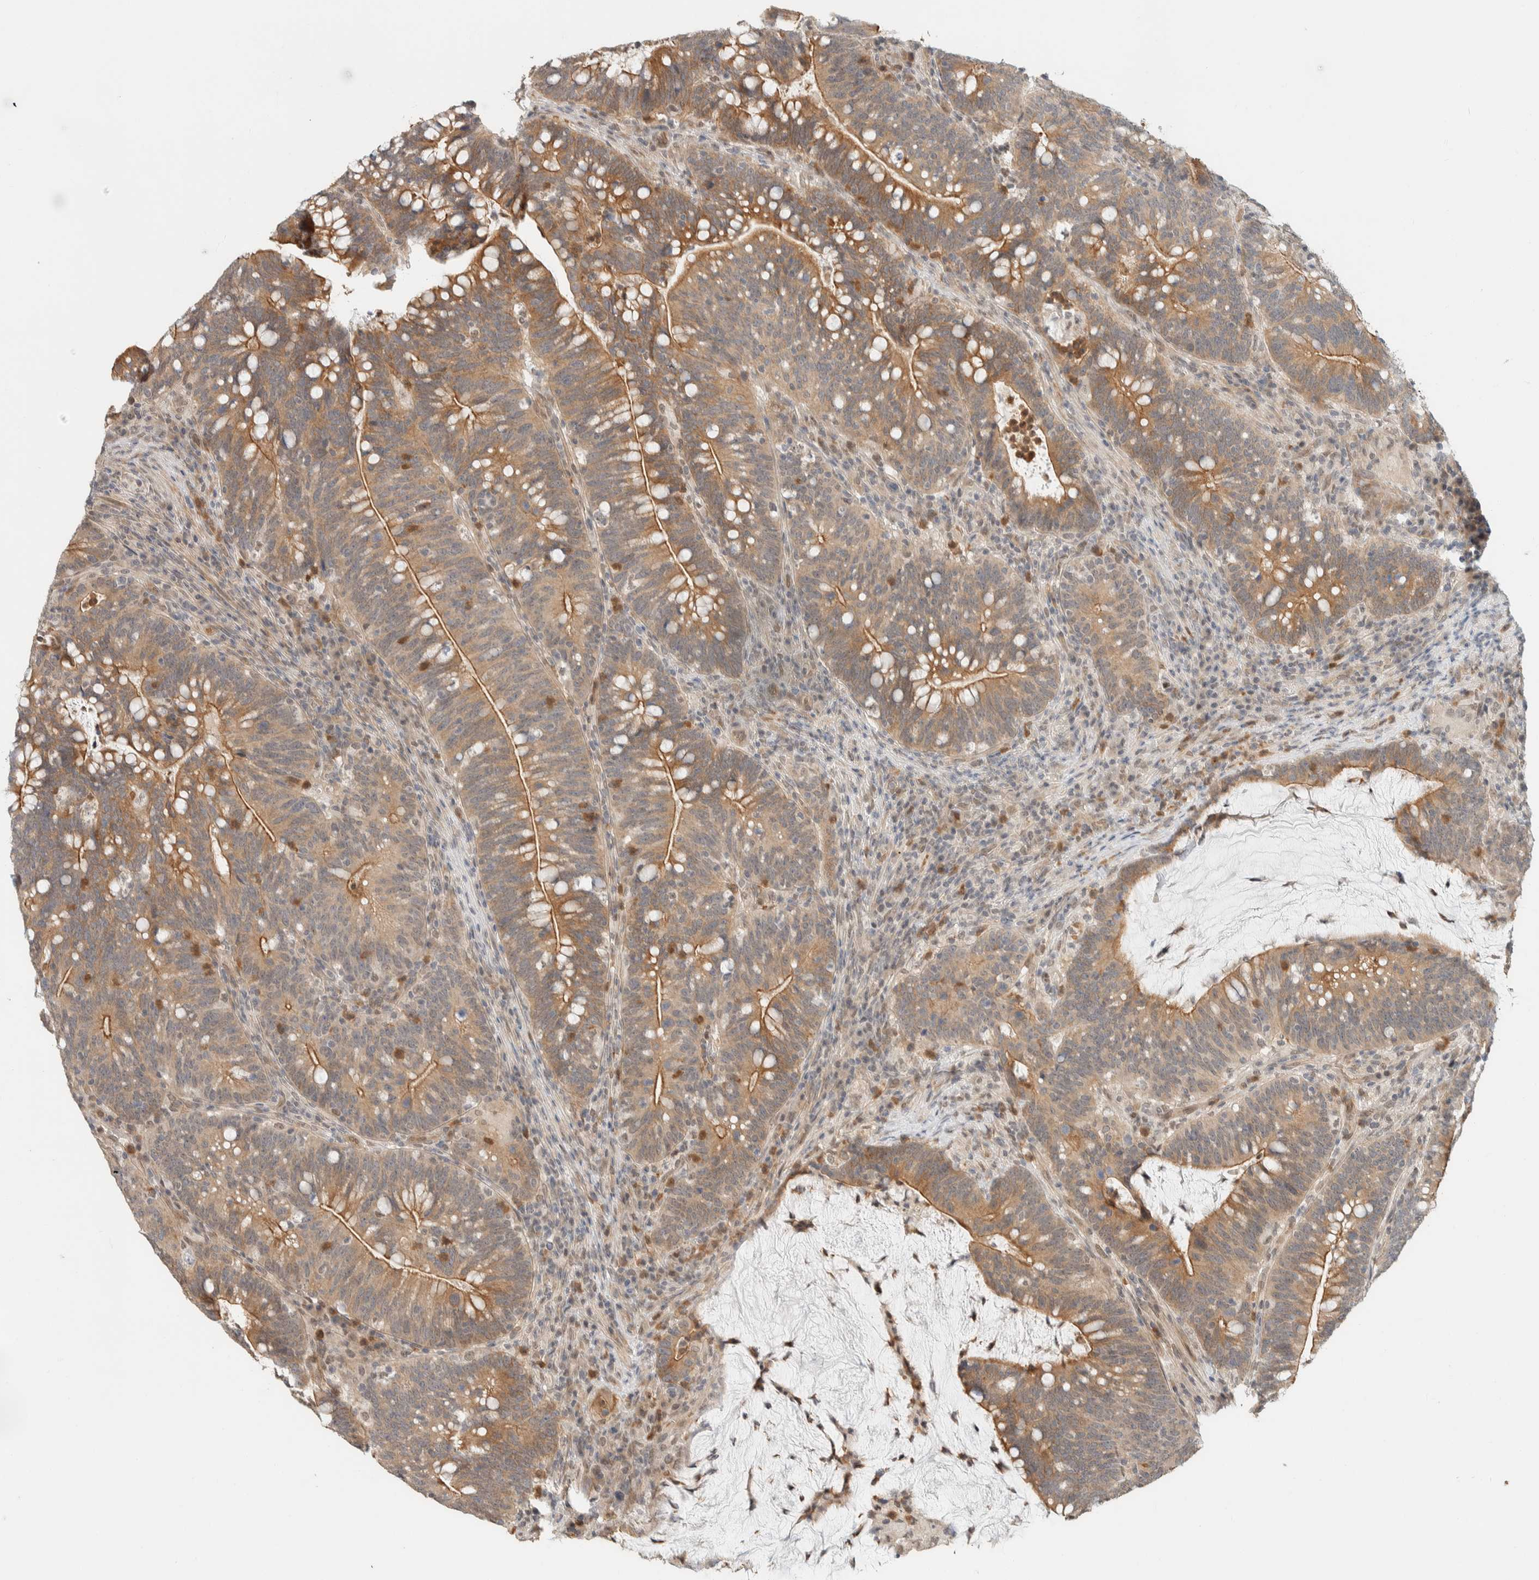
{"staining": {"intensity": "moderate", "quantity": ">75%", "location": "cytoplasmic/membranous"}, "tissue": "colorectal cancer", "cell_type": "Tumor cells", "image_type": "cancer", "snomed": [{"axis": "morphology", "description": "Adenocarcinoma, NOS"}, {"axis": "topography", "description": "Colon"}], "caption": "Adenocarcinoma (colorectal) tissue exhibits moderate cytoplasmic/membranous positivity in about >75% of tumor cells The staining is performed using DAB brown chromogen to label protein expression. The nuclei are counter-stained blue using hematoxylin.", "gene": "ZBTB2", "patient": {"sex": "female", "age": 66}}